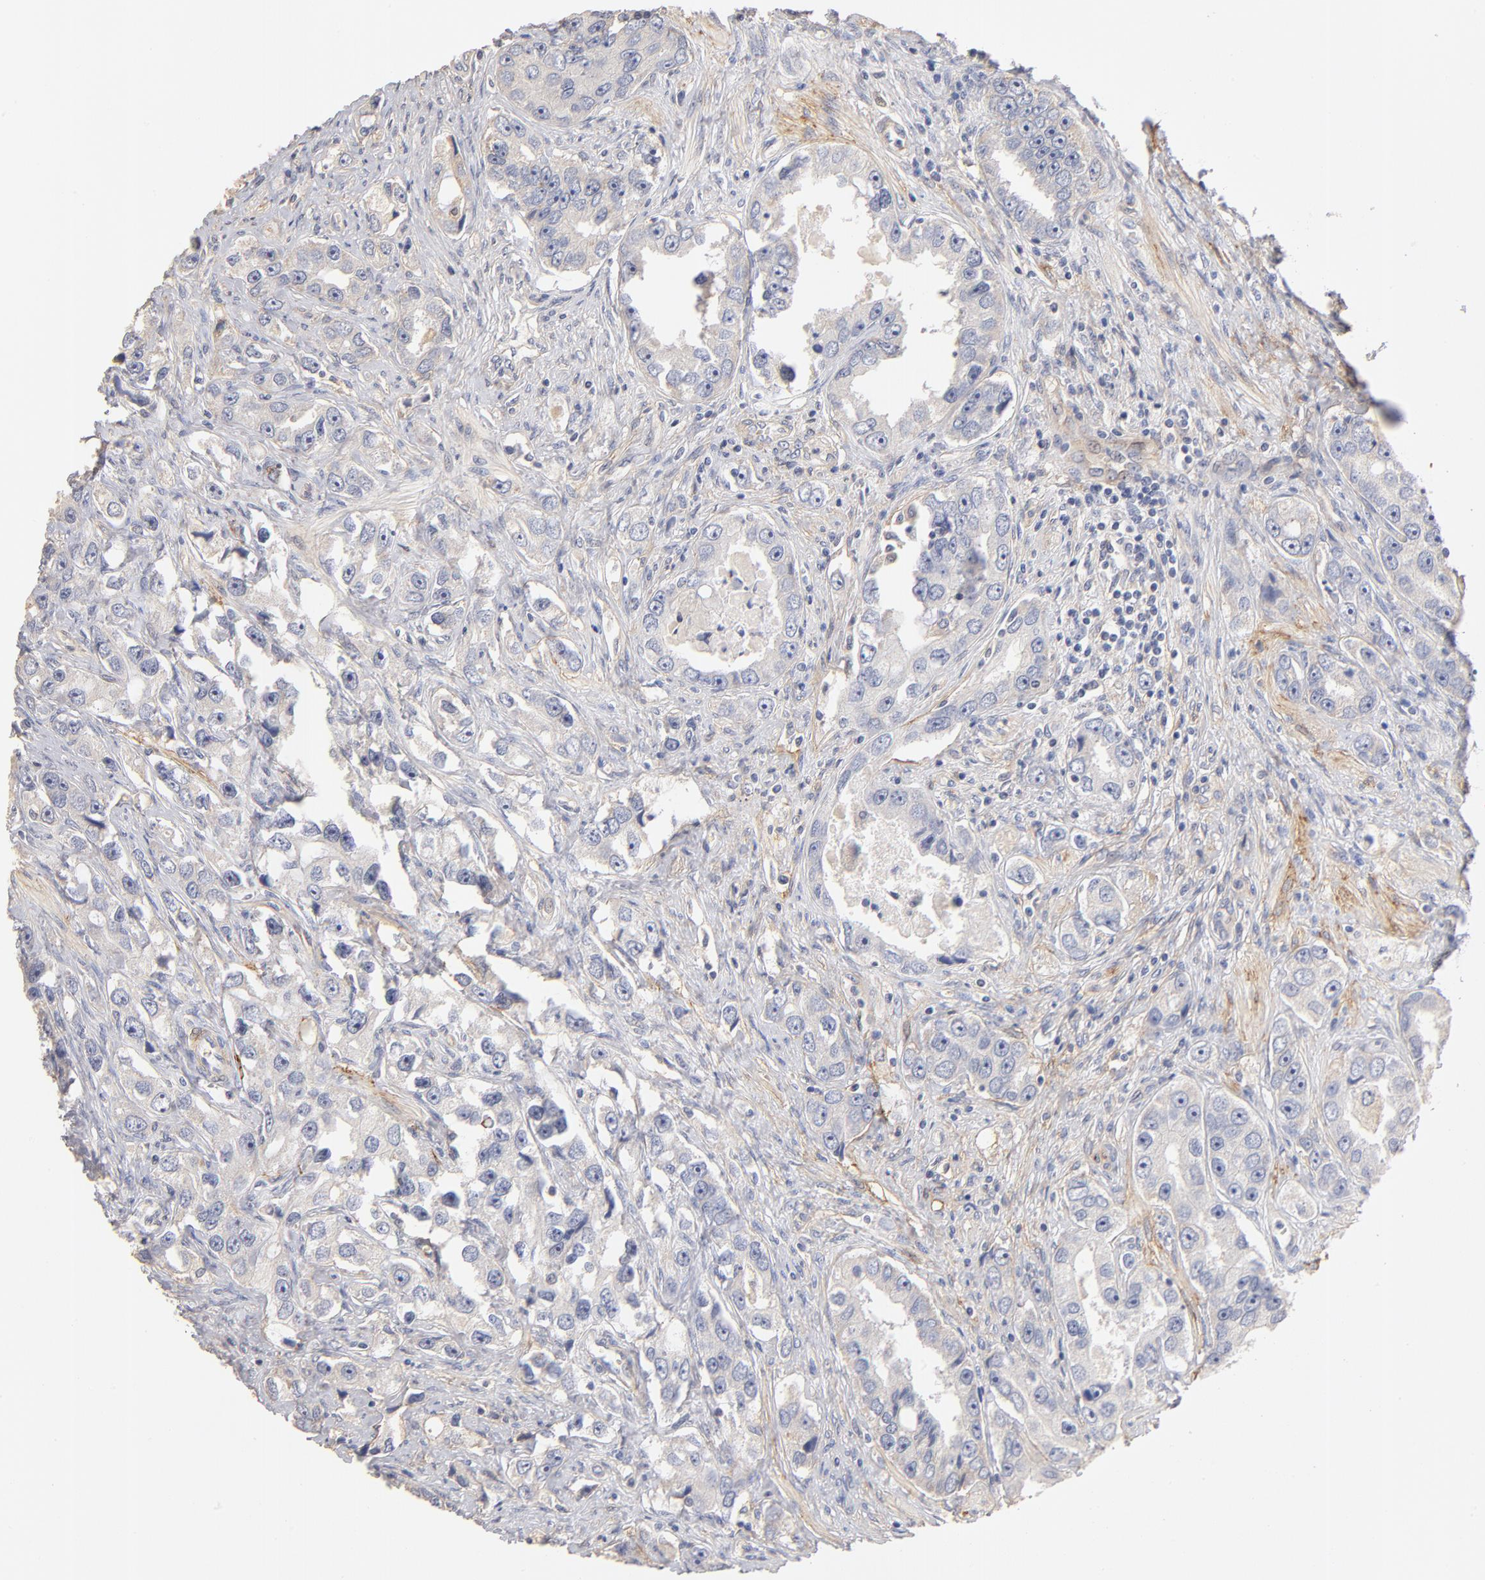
{"staining": {"intensity": "negative", "quantity": "none", "location": "none"}, "tissue": "prostate cancer", "cell_type": "Tumor cells", "image_type": "cancer", "snomed": [{"axis": "morphology", "description": "Adenocarcinoma, High grade"}, {"axis": "topography", "description": "Prostate"}], "caption": "Image shows no significant protein staining in tumor cells of prostate high-grade adenocarcinoma. (Immunohistochemistry (ihc), brightfield microscopy, high magnification).", "gene": "ITGA8", "patient": {"sex": "male", "age": 63}}